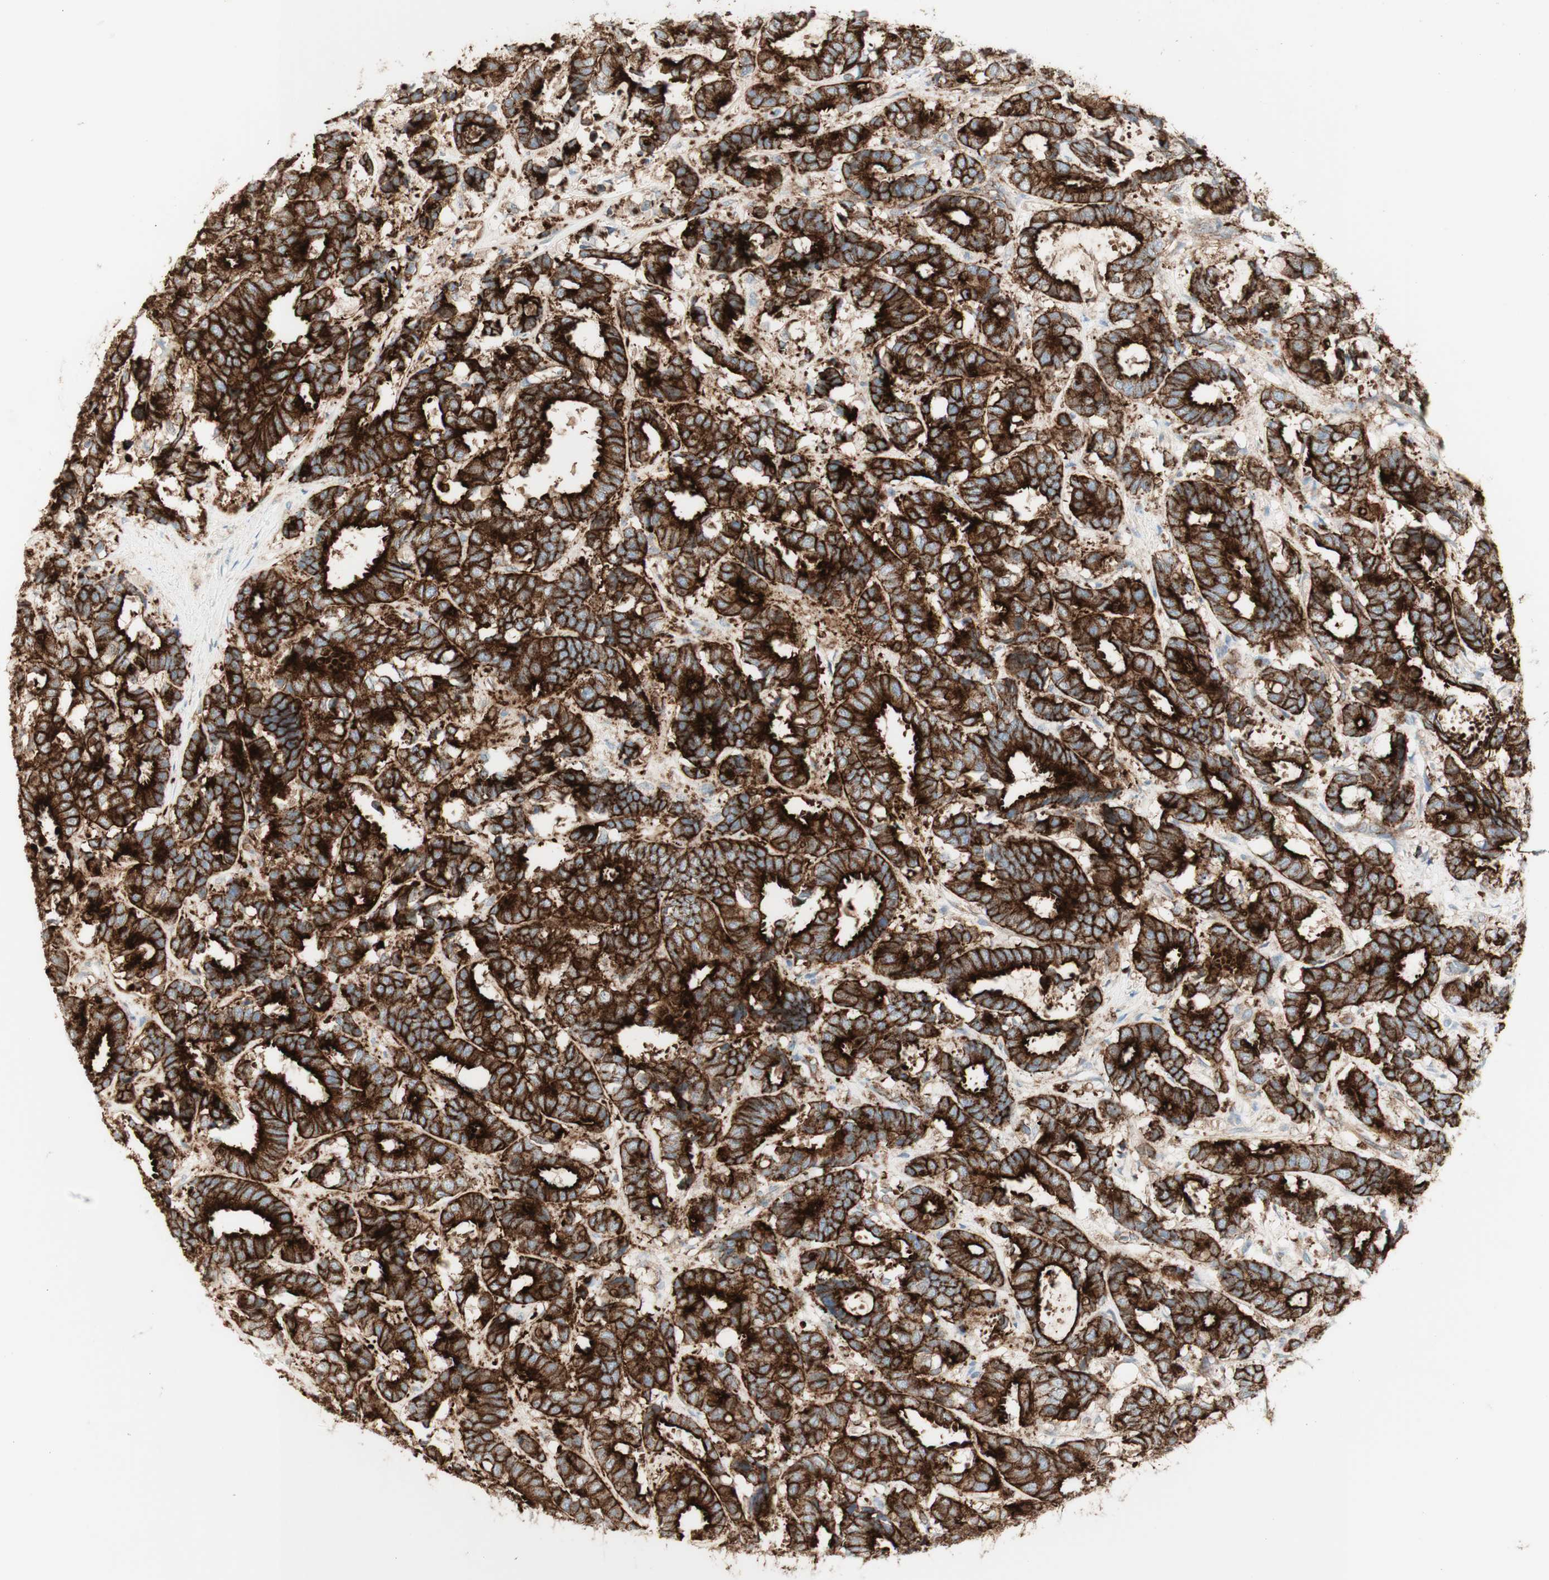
{"staining": {"intensity": "strong", "quantity": ">75%", "location": "cytoplasmic/membranous"}, "tissue": "breast cancer", "cell_type": "Tumor cells", "image_type": "cancer", "snomed": [{"axis": "morphology", "description": "Duct carcinoma"}, {"axis": "topography", "description": "Breast"}], "caption": "Approximately >75% of tumor cells in breast infiltrating ductal carcinoma reveal strong cytoplasmic/membranous protein staining as visualized by brown immunohistochemical staining.", "gene": "MYO6", "patient": {"sex": "female", "age": 87}}